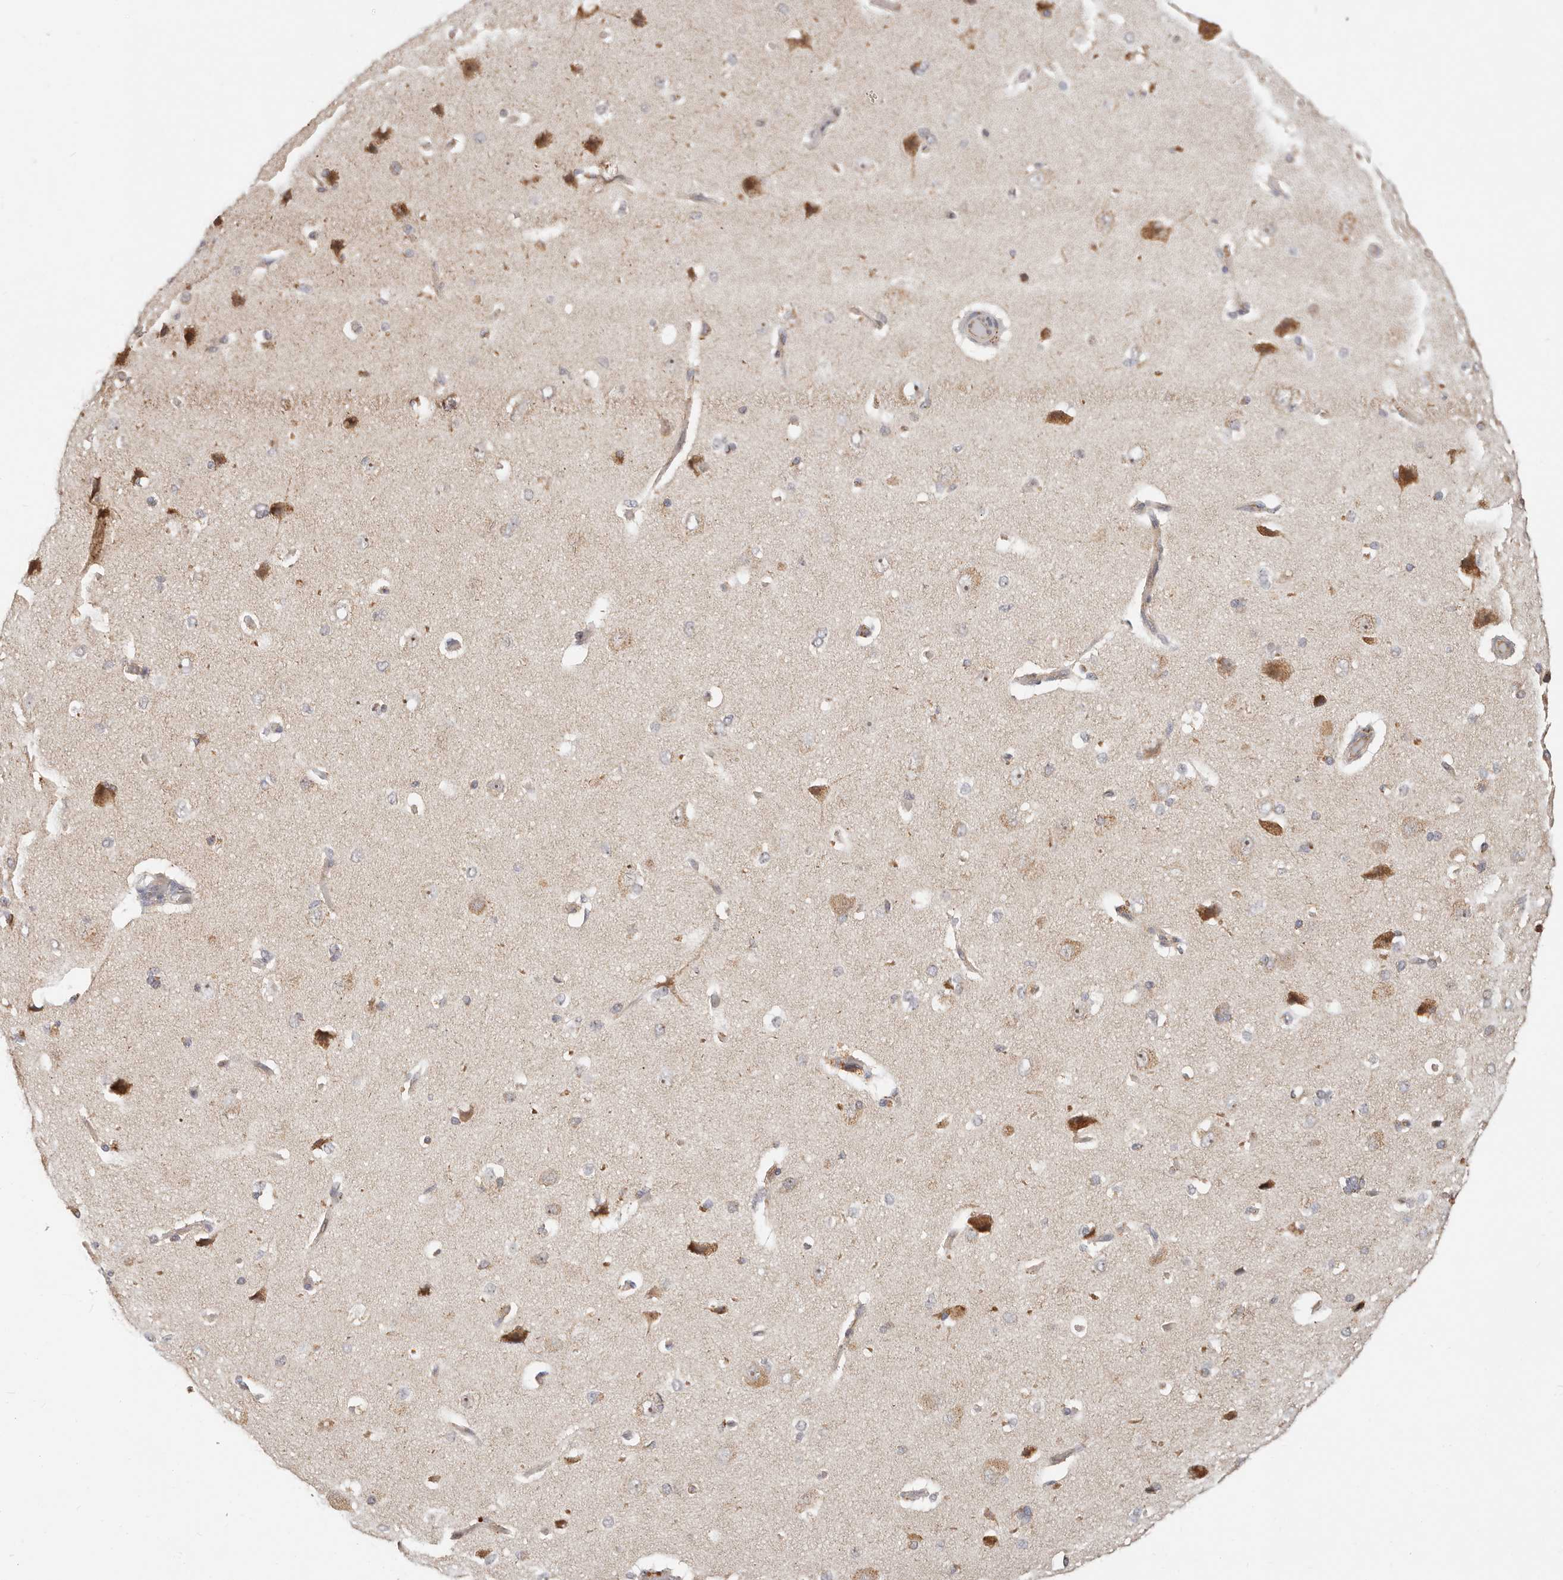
{"staining": {"intensity": "weak", "quantity": ">75%", "location": "cytoplasmic/membranous"}, "tissue": "cerebral cortex", "cell_type": "Endothelial cells", "image_type": "normal", "snomed": [{"axis": "morphology", "description": "Normal tissue, NOS"}, {"axis": "topography", "description": "Cerebral cortex"}], "caption": "Endothelial cells display low levels of weak cytoplasmic/membranous expression in approximately >75% of cells in normal human cerebral cortex.", "gene": "ZRANB1", "patient": {"sex": "male", "age": 62}}